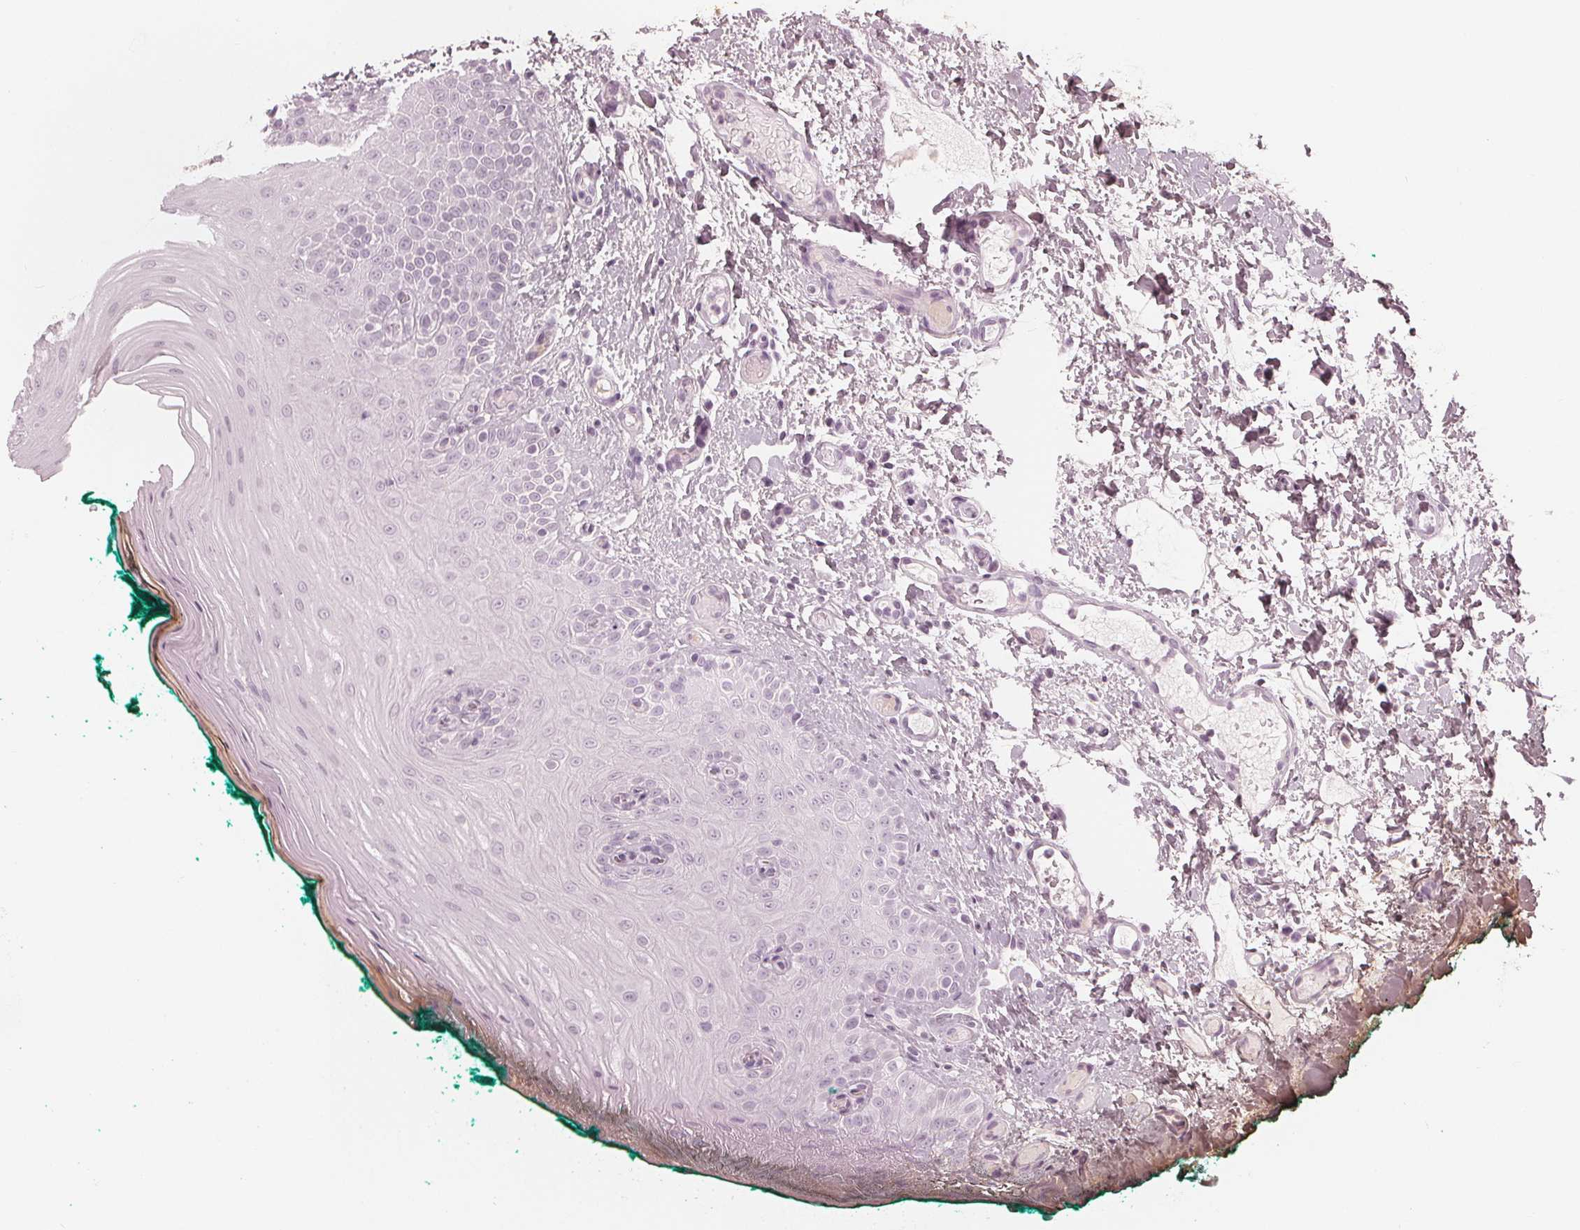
{"staining": {"intensity": "negative", "quantity": "none", "location": "none"}, "tissue": "oral mucosa", "cell_type": "Squamous epithelial cells", "image_type": "normal", "snomed": [{"axis": "morphology", "description": "Normal tissue, NOS"}, {"axis": "topography", "description": "Oral tissue"}], "caption": "Immunohistochemistry (IHC) histopathology image of normal oral mucosa: human oral mucosa stained with DAB demonstrates no significant protein positivity in squamous epithelial cells.", "gene": "PAEP", "patient": {"sex": "female", "age": 83}}